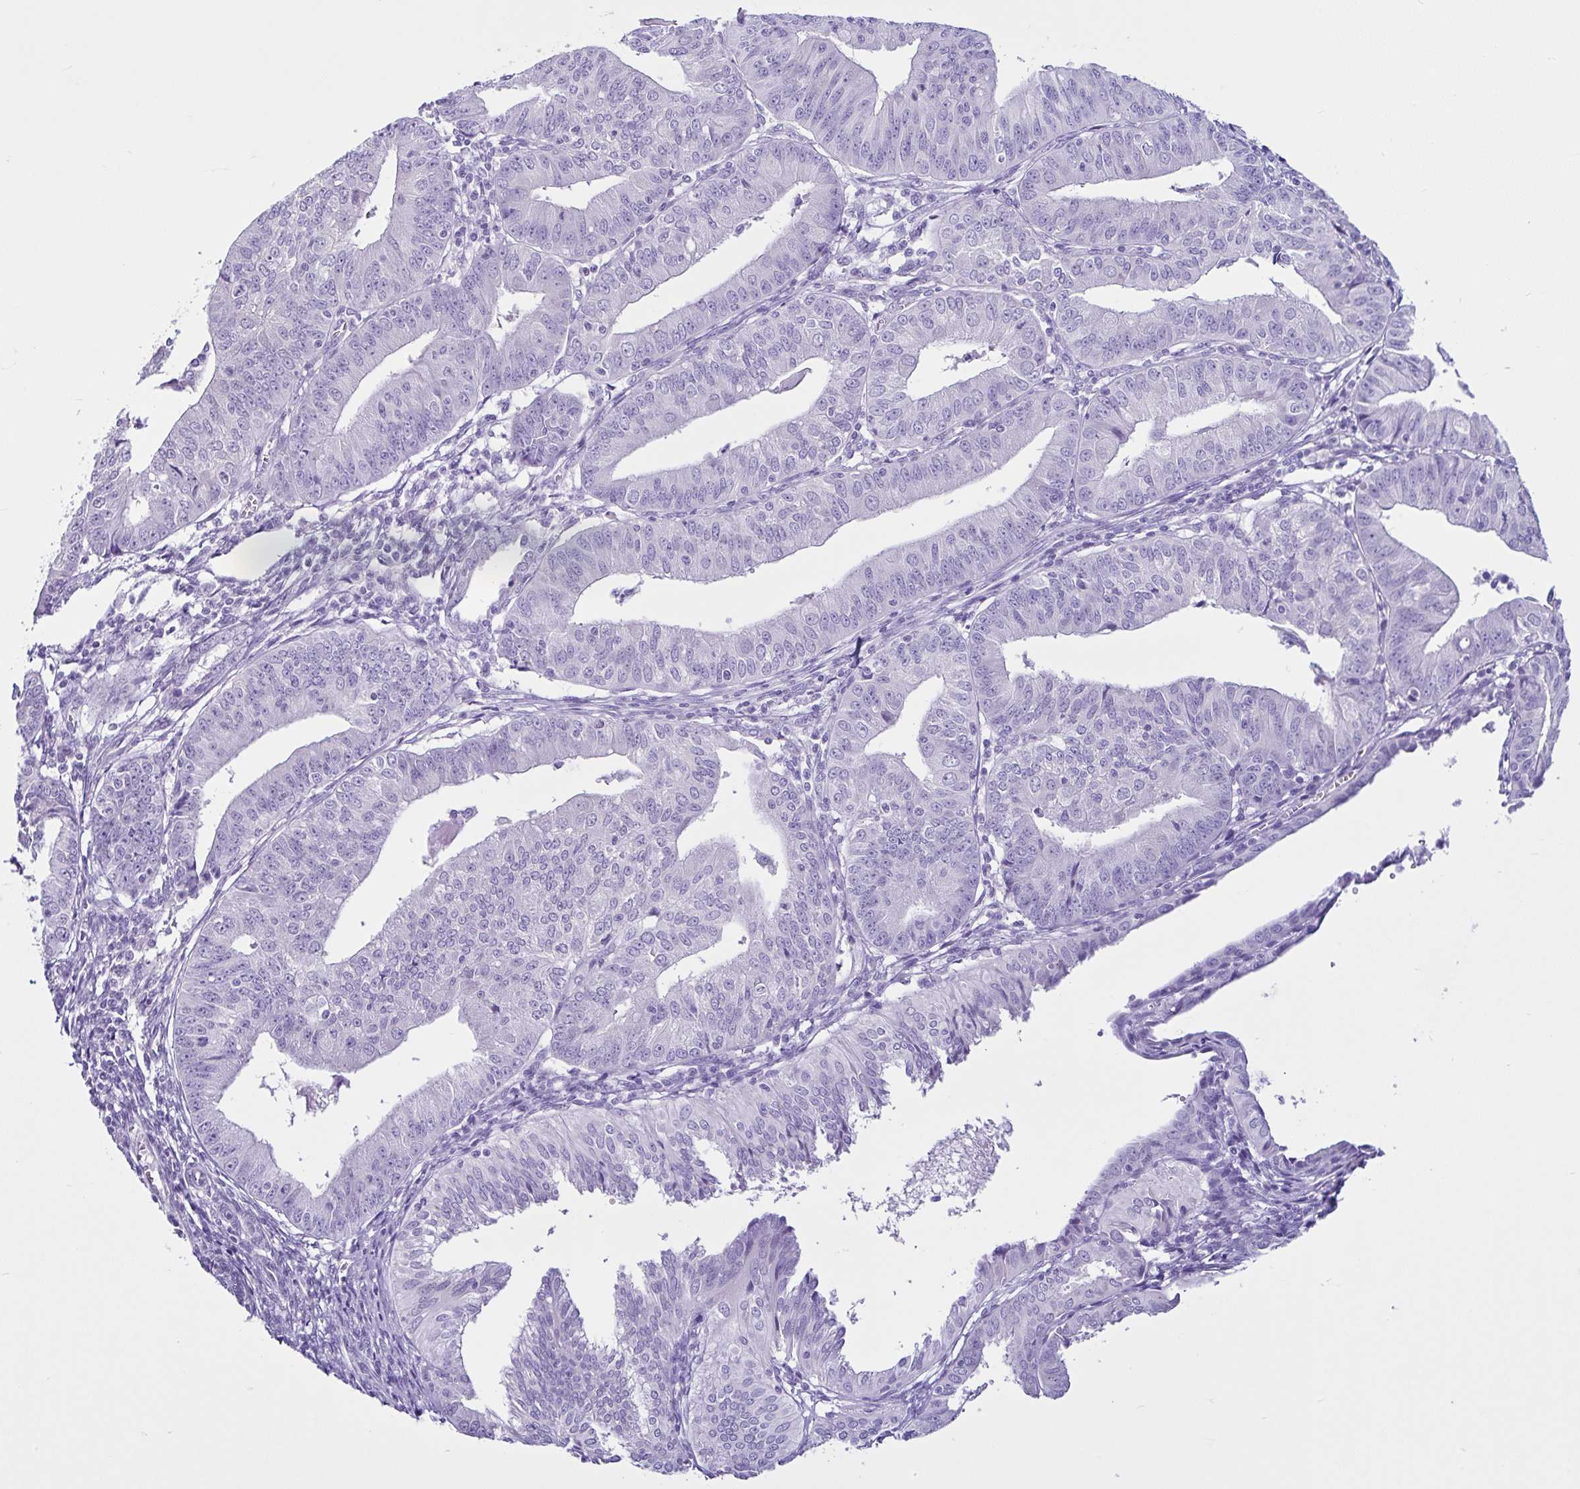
{"staining": {"intensity": "negative", "quantity": "none", "location": "none"}, "tissue": "endometrial cancer", "cell_type": "Tumor cells", "image_type": "cancer", "snomed": [{"axis": "morphology", "description": "Adenocarcinoma, NOS"}, {"axis": "topography", "description": "Endometrium"}], "caption": "This is an immunohistochemistry histopathology image of human endometrial cancer (adenocarcinoma). There is no positivity in tumor cells.", "gene": "CYP19A1", "patient": {"sex": "female", "age": 56}}